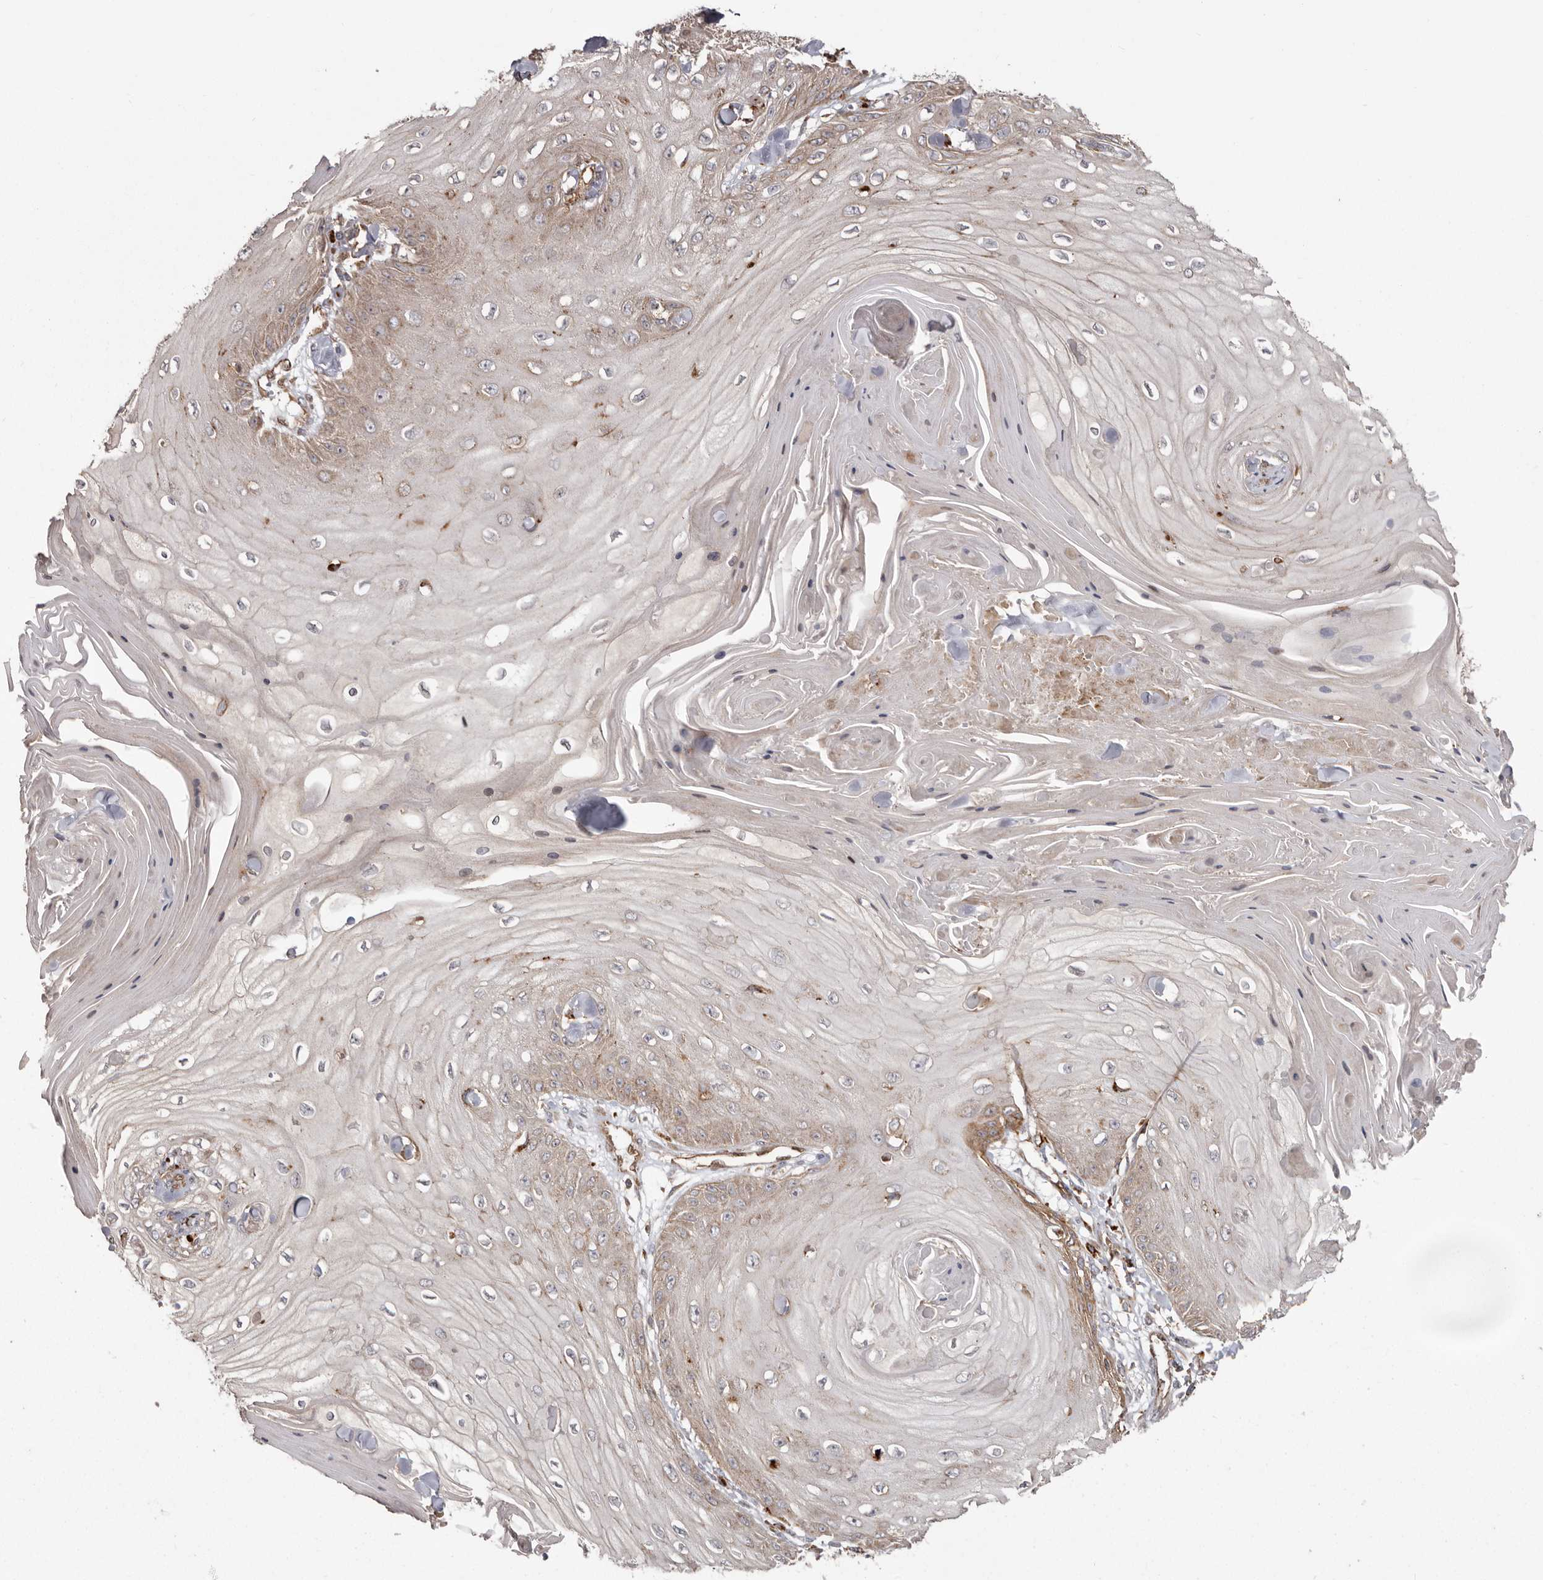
{"staining": {"intensity": "weak", "quantity": "25%-75%", "location": "cytoplasmic/membranous"}, "tissue": "skin cancer", "cell_type": "Tumor cells", "image_type": "cancer", "snomed": [{"axis": "morphology", "description": "Squamous cell carcinoma, NOS"}, {"axis": "topography", "description": "Skin"}], "caption": "Protein expression analysis of skin cancer (squamous cell carcinoma) reveals weak cytoplasmic/membranous positivity in approximately 25%-75% of tumor cells. (brown staining indicates protein expression, while blue staining denotes nuclei).", "gene": "NUP43", "patient": {"sex": "male", "age": 74}}